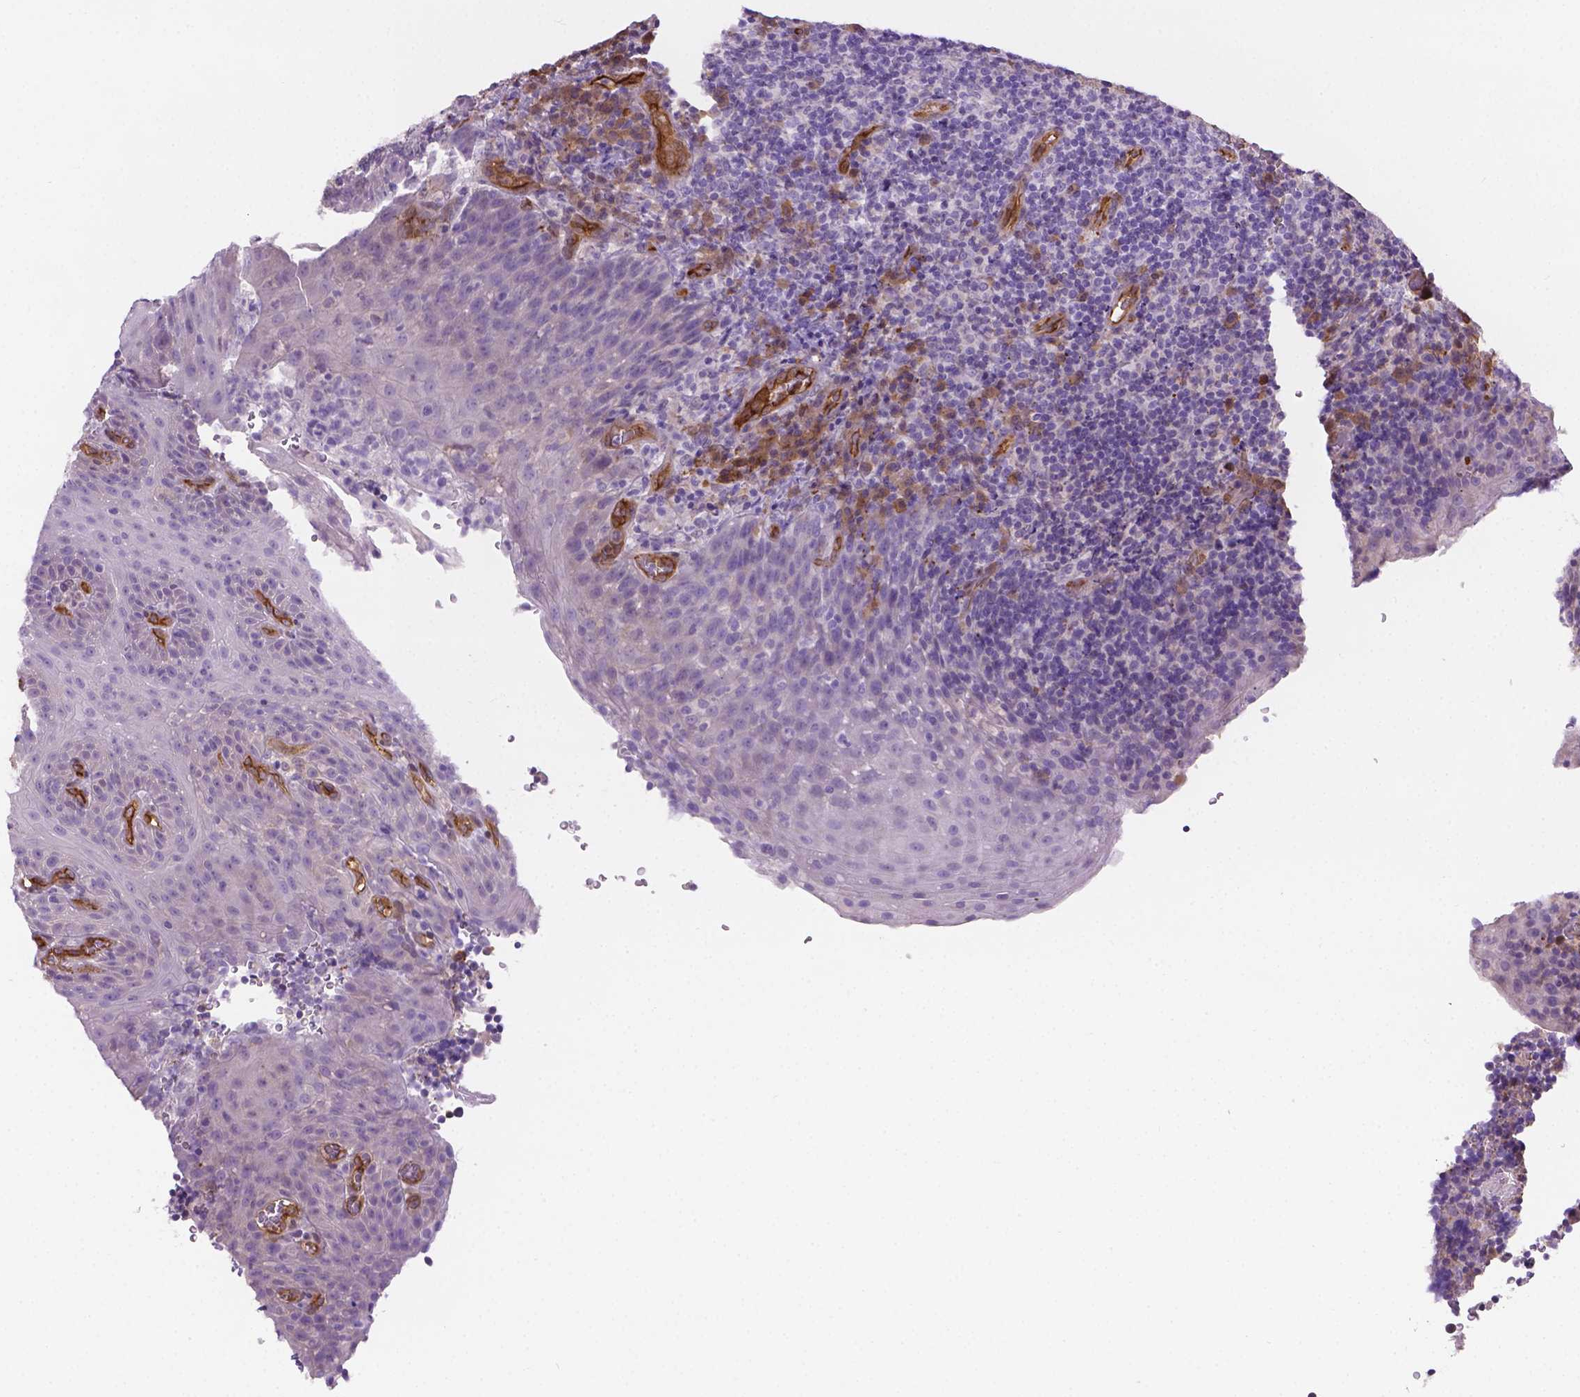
{"staining": {"intensity": "weak", "quantity": "25%-75%", "location": "nuclear"}, "tissue": "tonsil", "cell_type": "Germinal center cells", "image_type": "normal", "snomed": [{"axis": "morphology", "description": "Normal tissue, NOS"}, {"axis": "topography", "description": "Tonsil"}], "caption": "Immunohistochemistry (IHC) (DAB (3,3'-diaminobenzidine)) staining of unremarkable tonsil reveals weak nuclear protein expression in about 25%-75% of germinal center cells.", "gene": "CLIC4", "patient": {"sex": "male", "age": 17}}